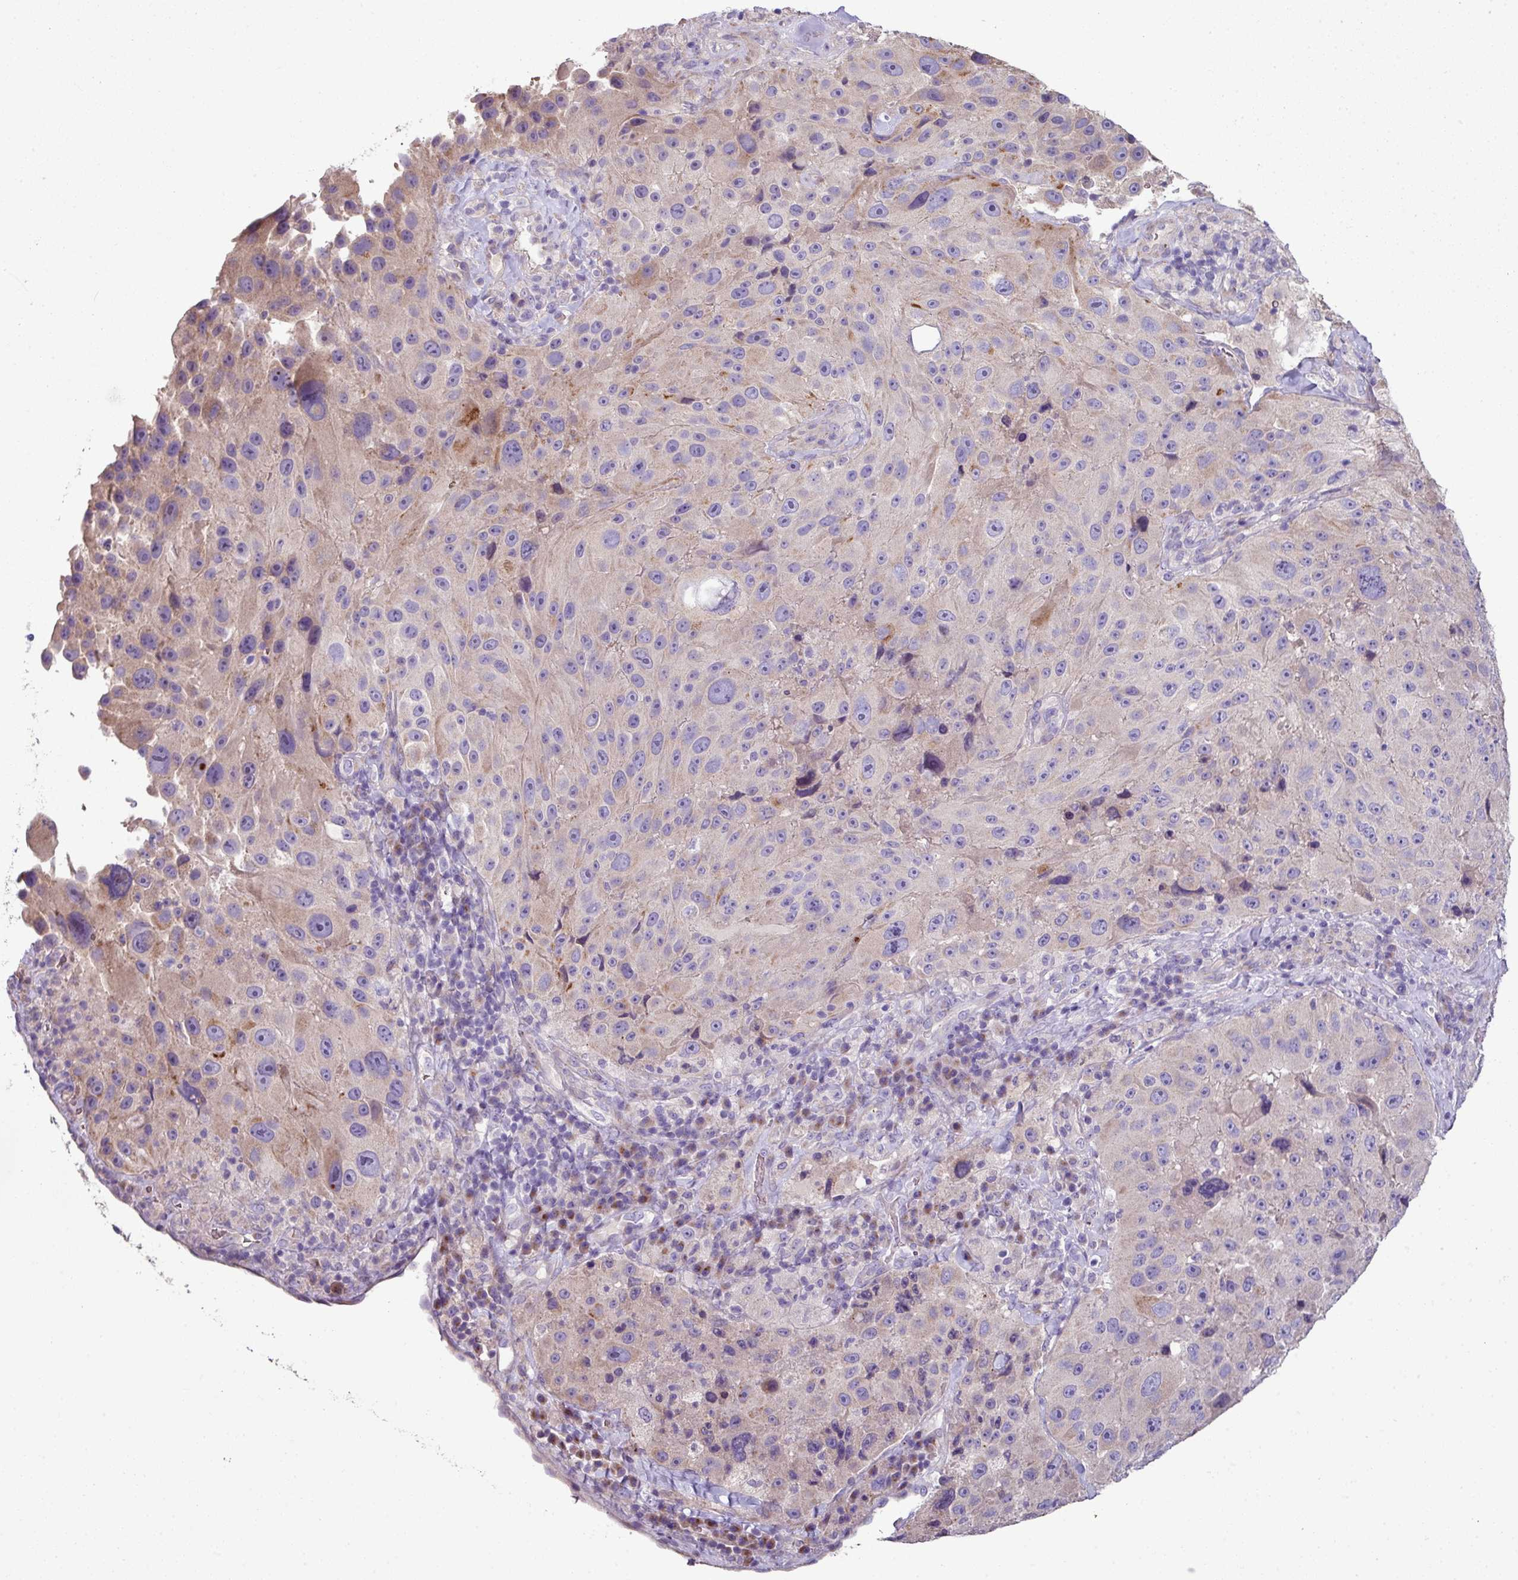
{"staining": {"intensity": "negative", "quantity": "none", "location": "none"}, "tissue": "melanoma", "cell_type": "Tumor cells", "image_type": "cancer", "snomed": [{"axis": "morphology", "description": "Malignant melanoma, Metastatic site"}, {"axis": "topography", "description": "Lymph node"}], "caption": "DAB (3,3'-diaminobenzidine) immunohistochemical staining of melanoma exhibits no significant expression in tumor cells.", "gene": "LRRC9", "patient": {"sex": "male", "age": 62}}